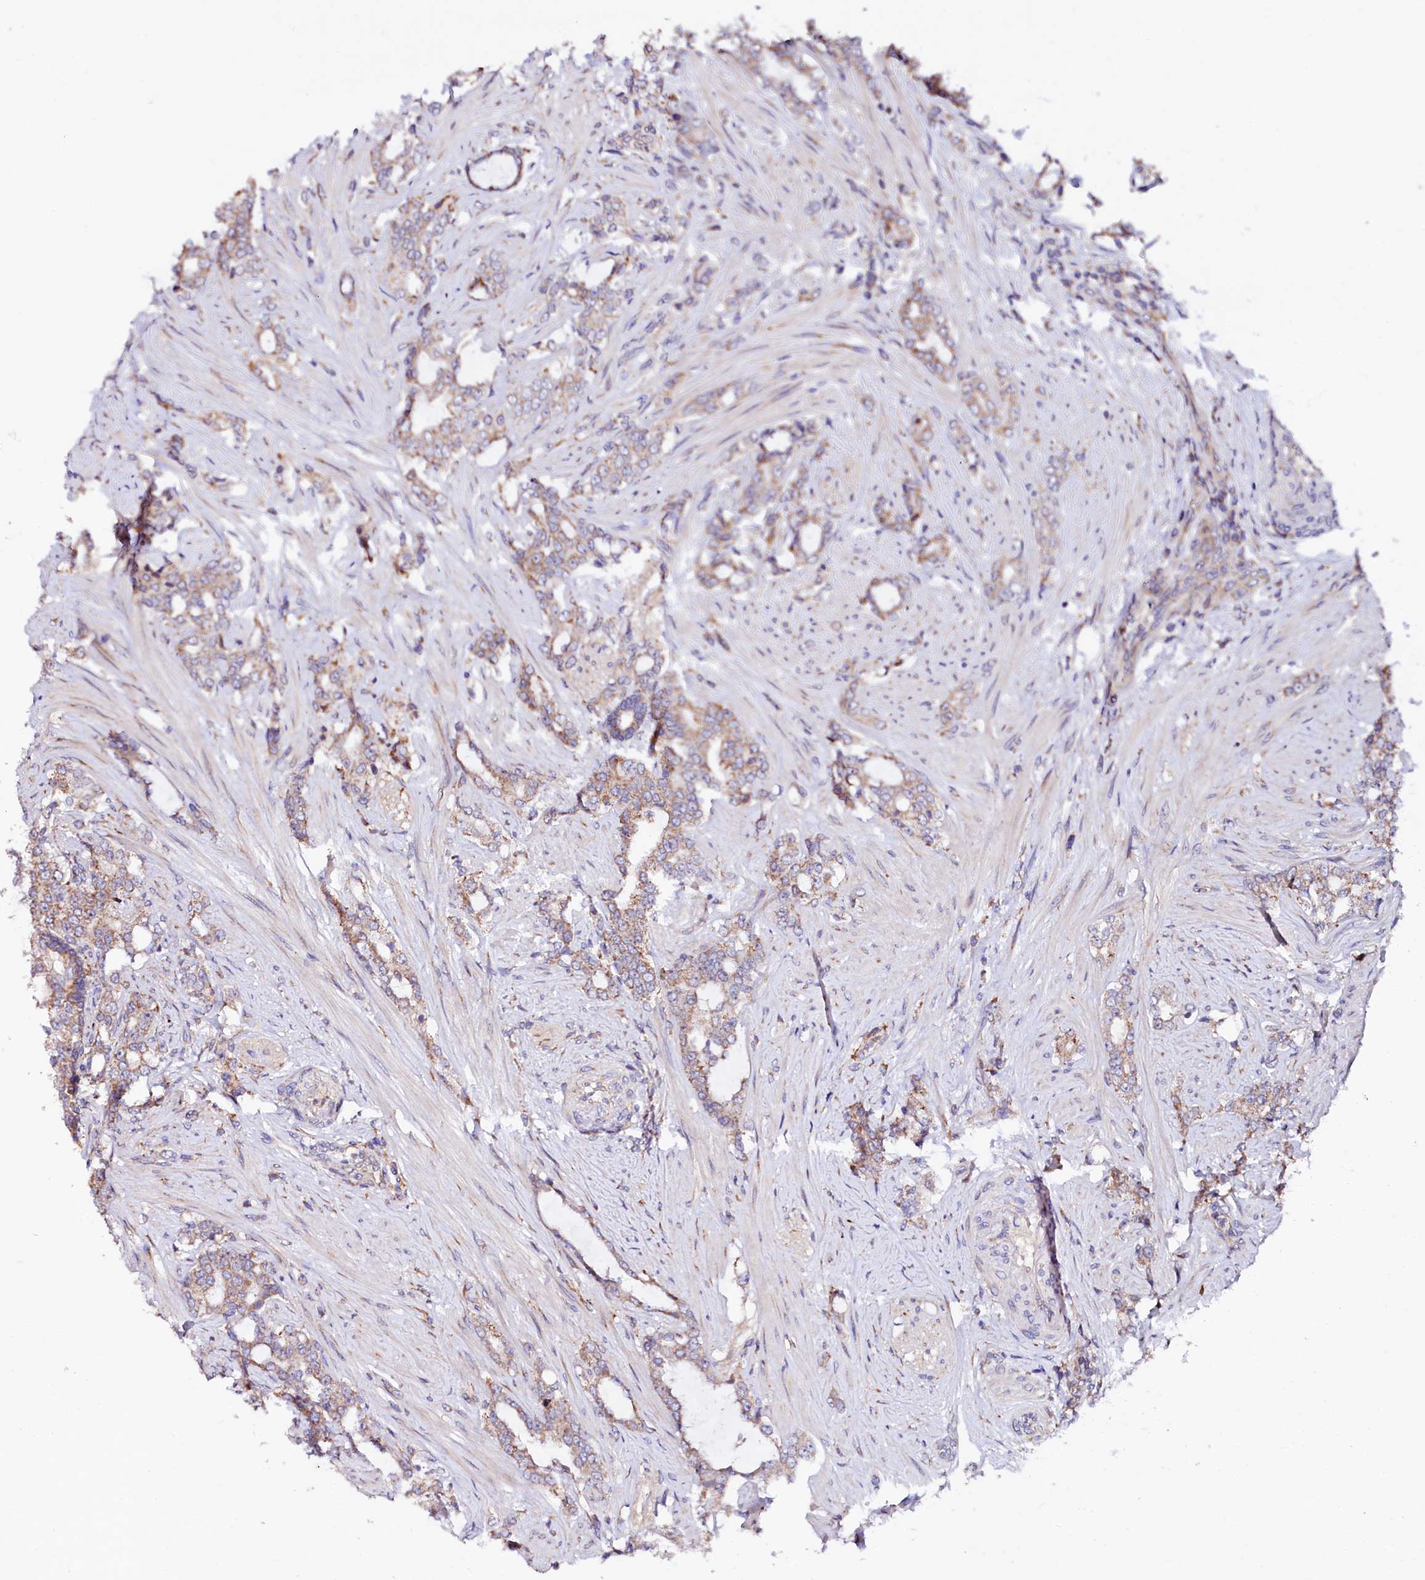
{"staining": {"intensity": "weak", "quantity": ">75%", "location": "cytoplasmic/membranous"}, "tissue": "prostate cancer", "cell_type": "Tumor cells", "image_type": "cancer", "snomed": [{"axis": "morphology", "description": "Adenocarcinoma, High grade"}, {"axis": "topography", "description": "Prostate"}], "caption": "A histopathology image of high-grade adenocarcinoma (prostate) stained for a protein exhibits weak cytoplasmic/membranous brown staining in tumor cells.", "gene": "UBE3C", "patient": {"sex": "male", "age": 64}}